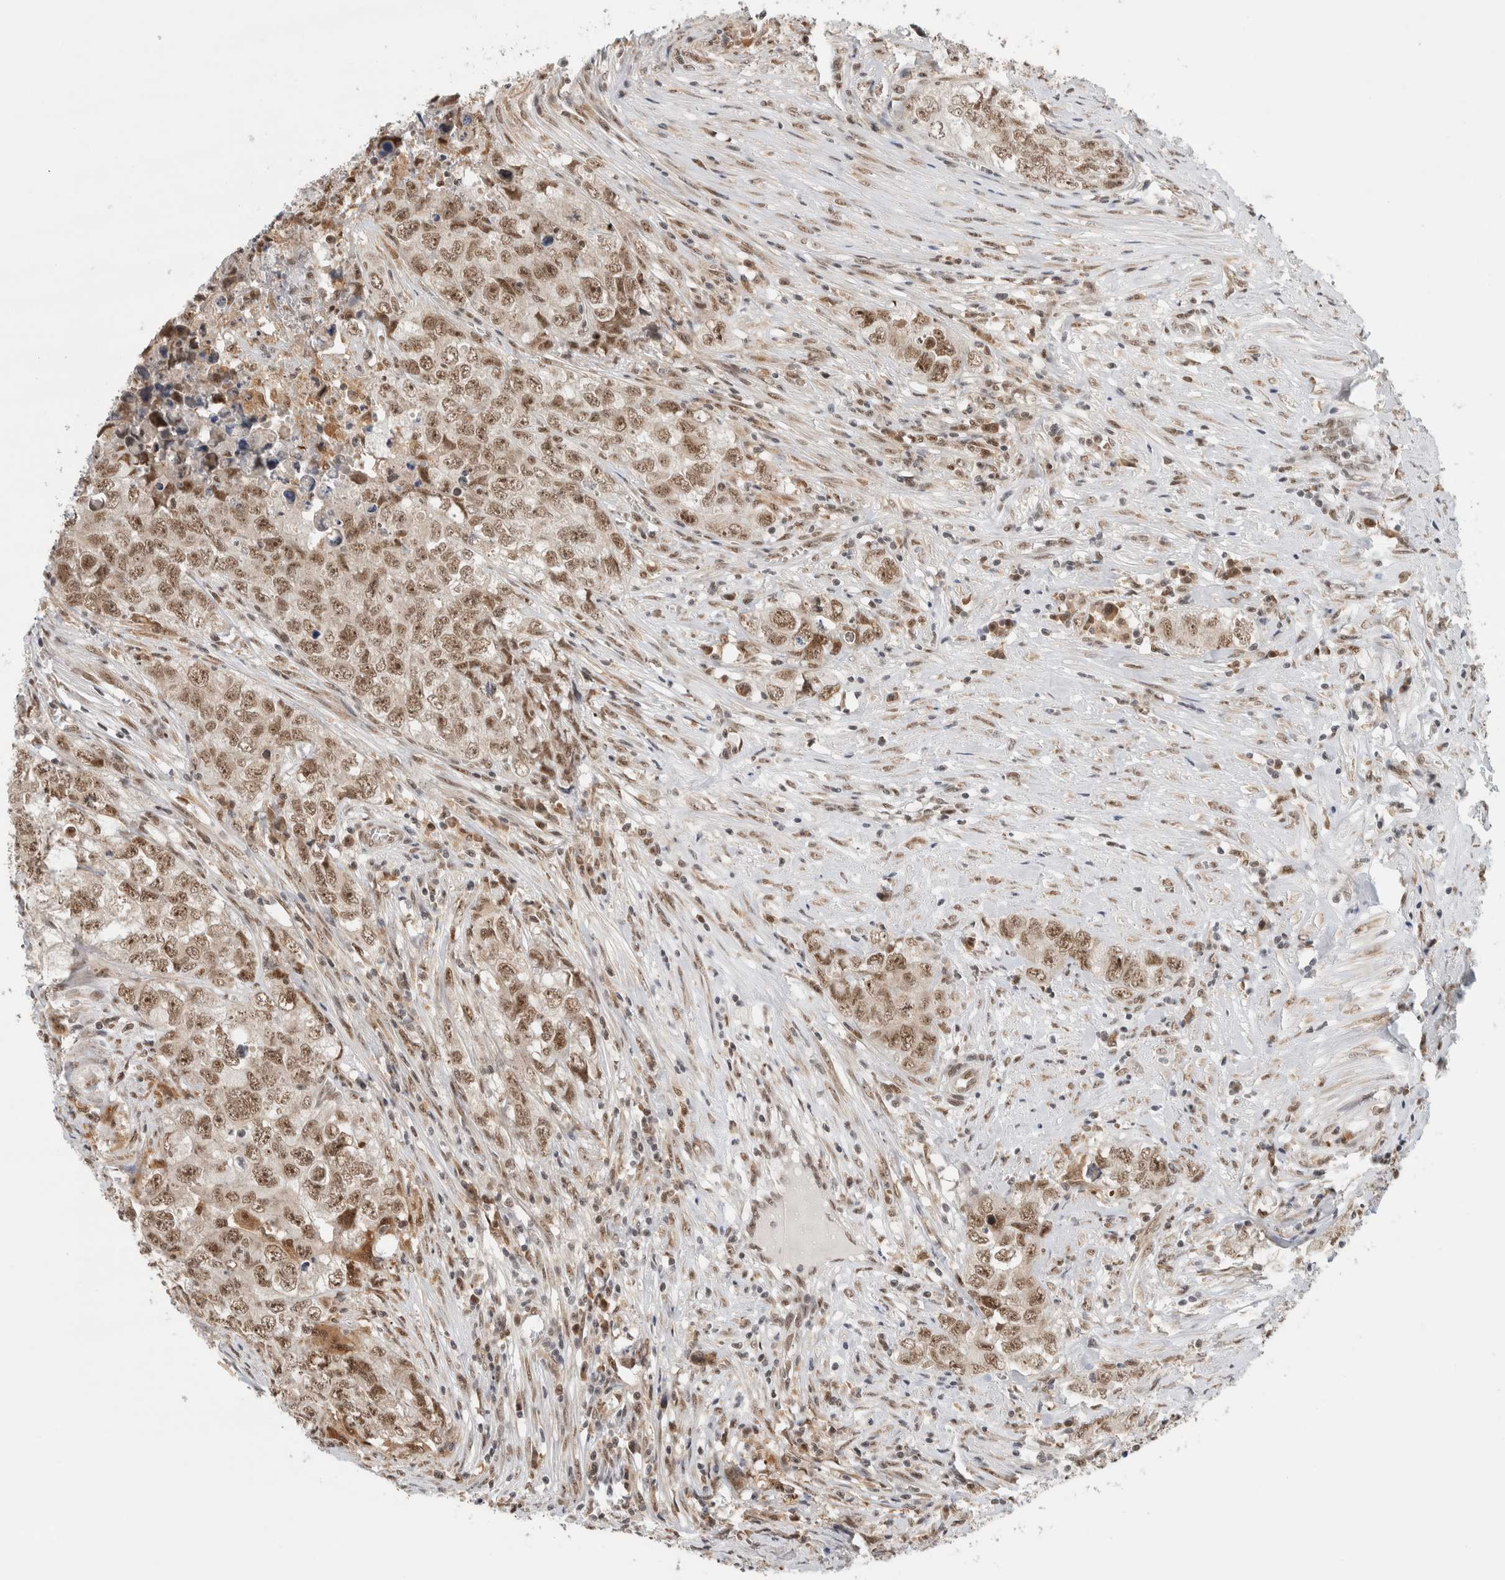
{"staining": {"intensity": "moderate", "quantity": ">75%", "location": "nuclear"}, "tissue": "testis cancer", "cell_type": "Tumor cells", "image_type": "cancer", "snomed": [{"axis": "morphology", "description": "Seminoma, NOS"}, {"axis": "morphology", "description": "Carcinoma, Embryonal, NOS"}, {"axis": "topography", "description": "Testis"}], "caption": "Human testis cancer stained with a protein marker exhibits moderate staining in tumor cells.", "gene": "NCAPG2", "patient": {"sex": "male", "age": 43}}